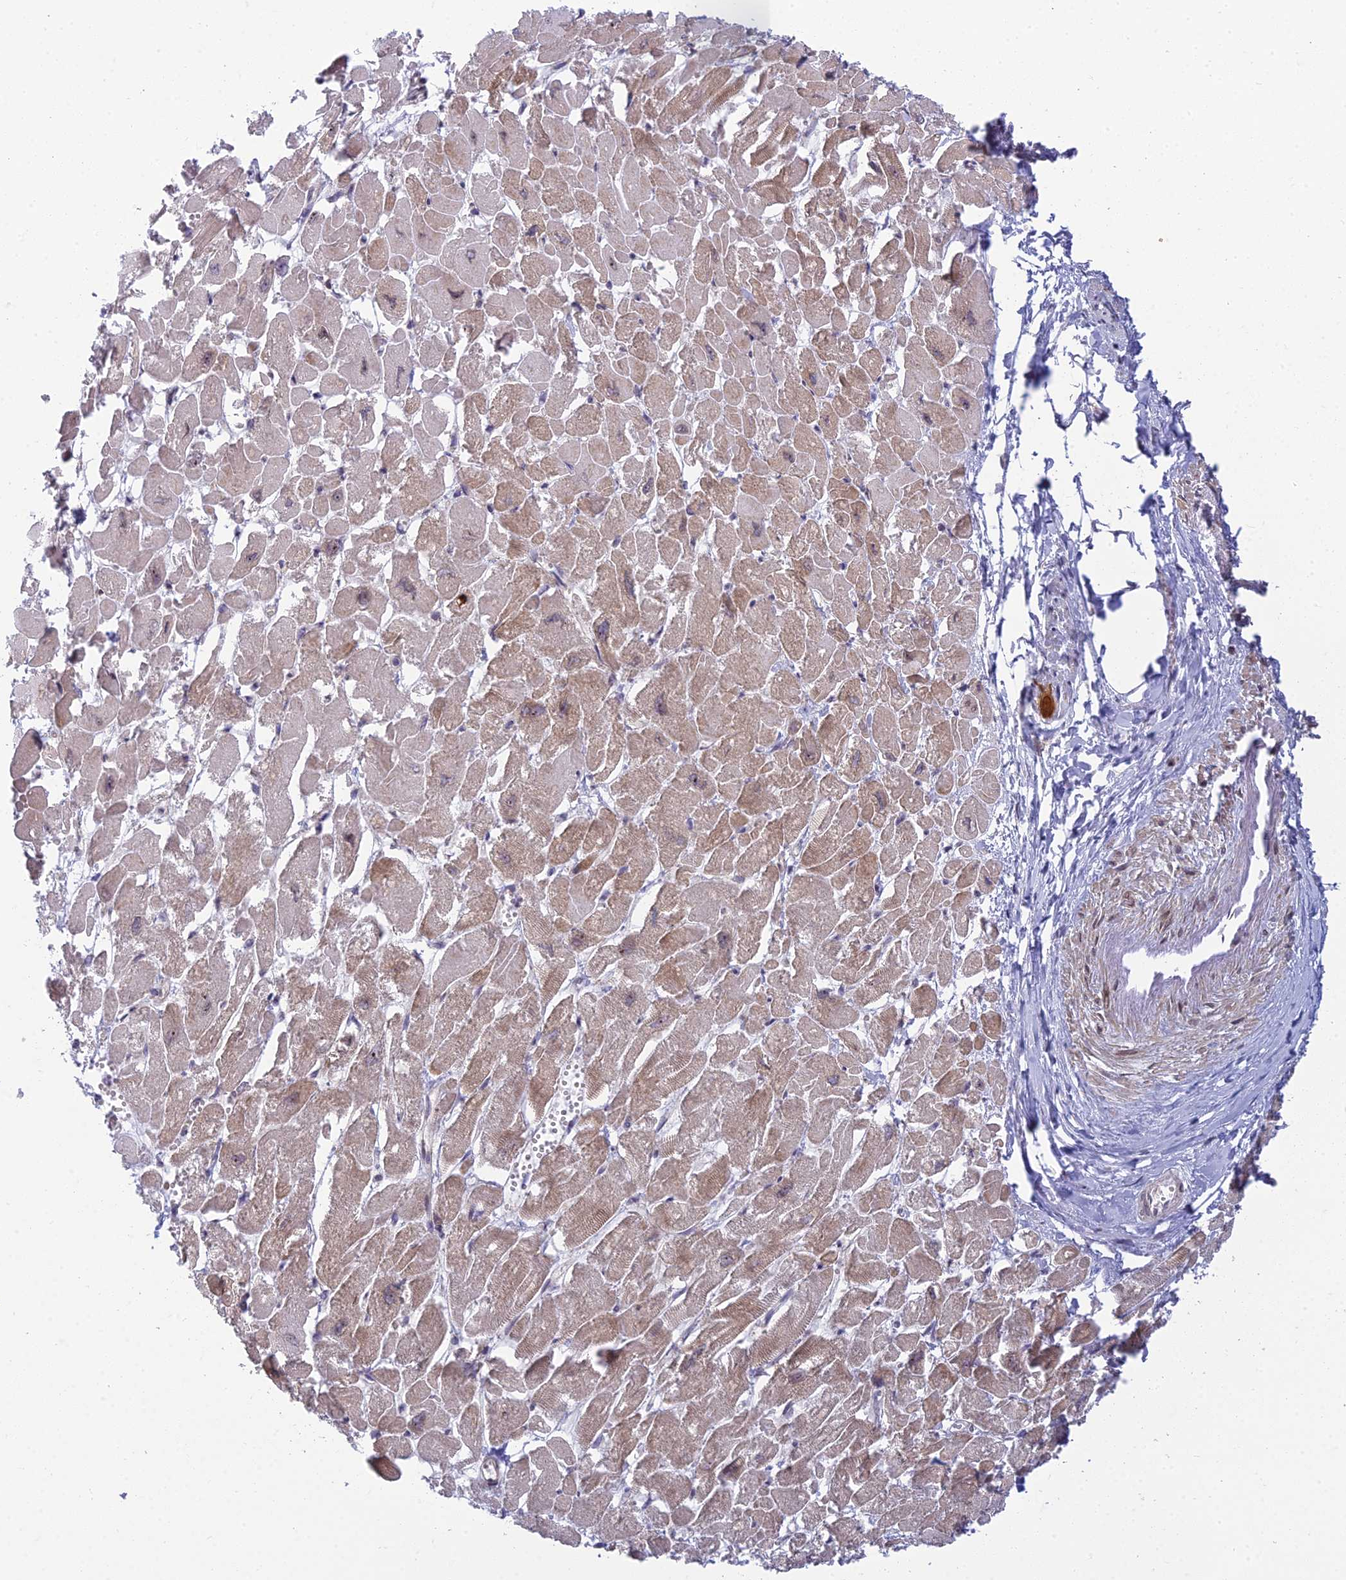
{"staining": {"intensity": "moderate", "quantity": "25%-75%", "location": "cytoplasmic/membranous"}, "tissue": "heart muscle", "cell_type": "Cardiomyocytes", "image_type": "normal", "snomed": [{"axis": "morphology", "description": "Normal tissue, NOS"}, {"axis": "topography", "description": "Heart"}], "caption": "DAB immunohistochemical staining of unremarkable heart muscle exhibits moderate cytoplasmic/membranous protein staining in about 25%-75% of cardiomyocytes.", "gene": "DTX2", "patient": {"sex": "male", "age": 54}}